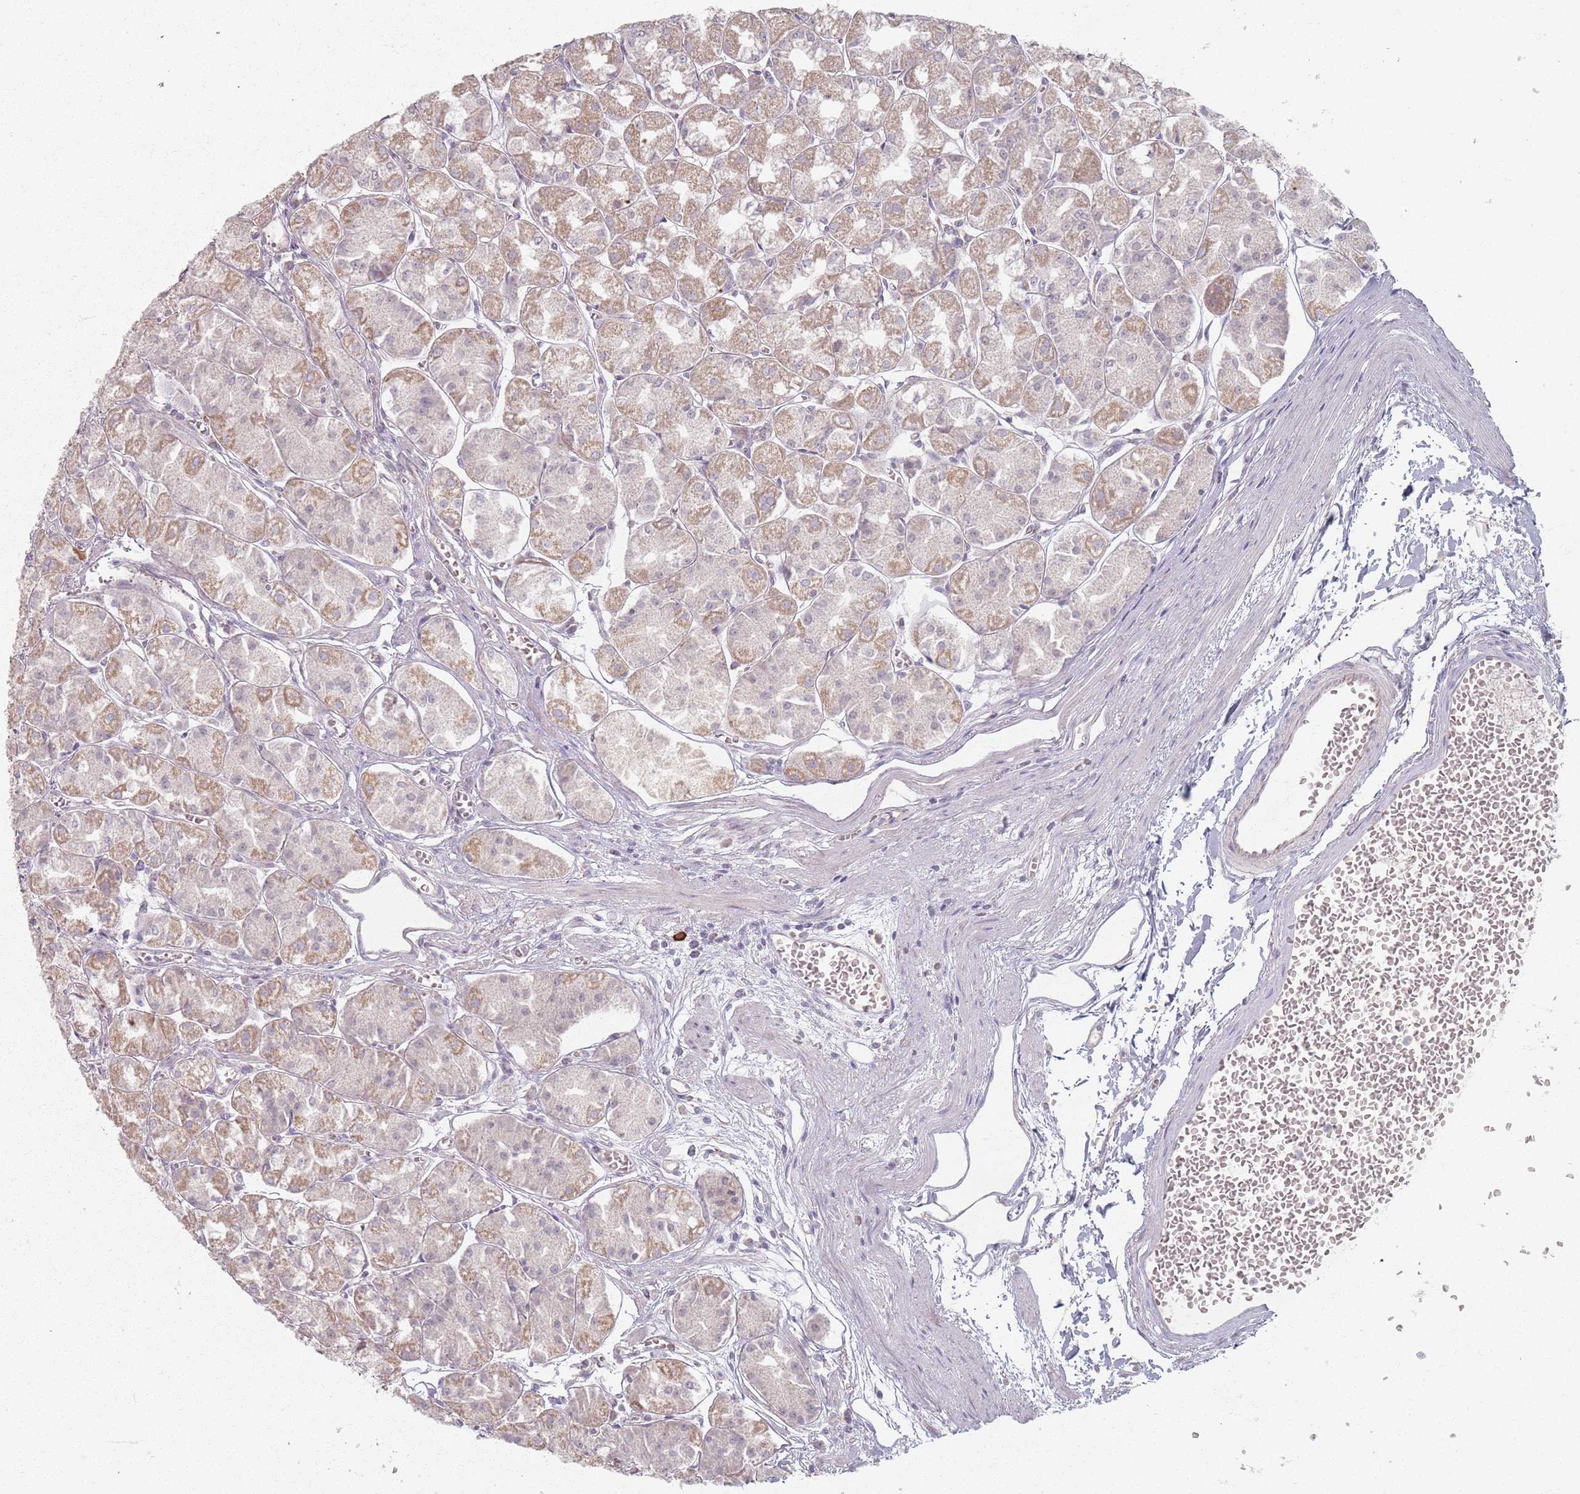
{"staining": {"intensity": "moderate", "quantity": ">75%", "location": "cytoplasmic/membranous"}, "tissue": "stomach", "cell_type": "Glandular cells", "image_type": "normal", "snomed": [{"axis": "morphology", "description": "Normal tissue, NOS"}, {"axis": "topography", "description": "Stomach"}], "caption": "Stomach stained with DAB (3,3'-diaminobenzidine) IHC reveals medium levels of moderate cytoplasmic/membranous staining in approximately >75% of glandular cells.", "gene": "PKD2L2", "patient": {"sex": "male", "age": 55}}